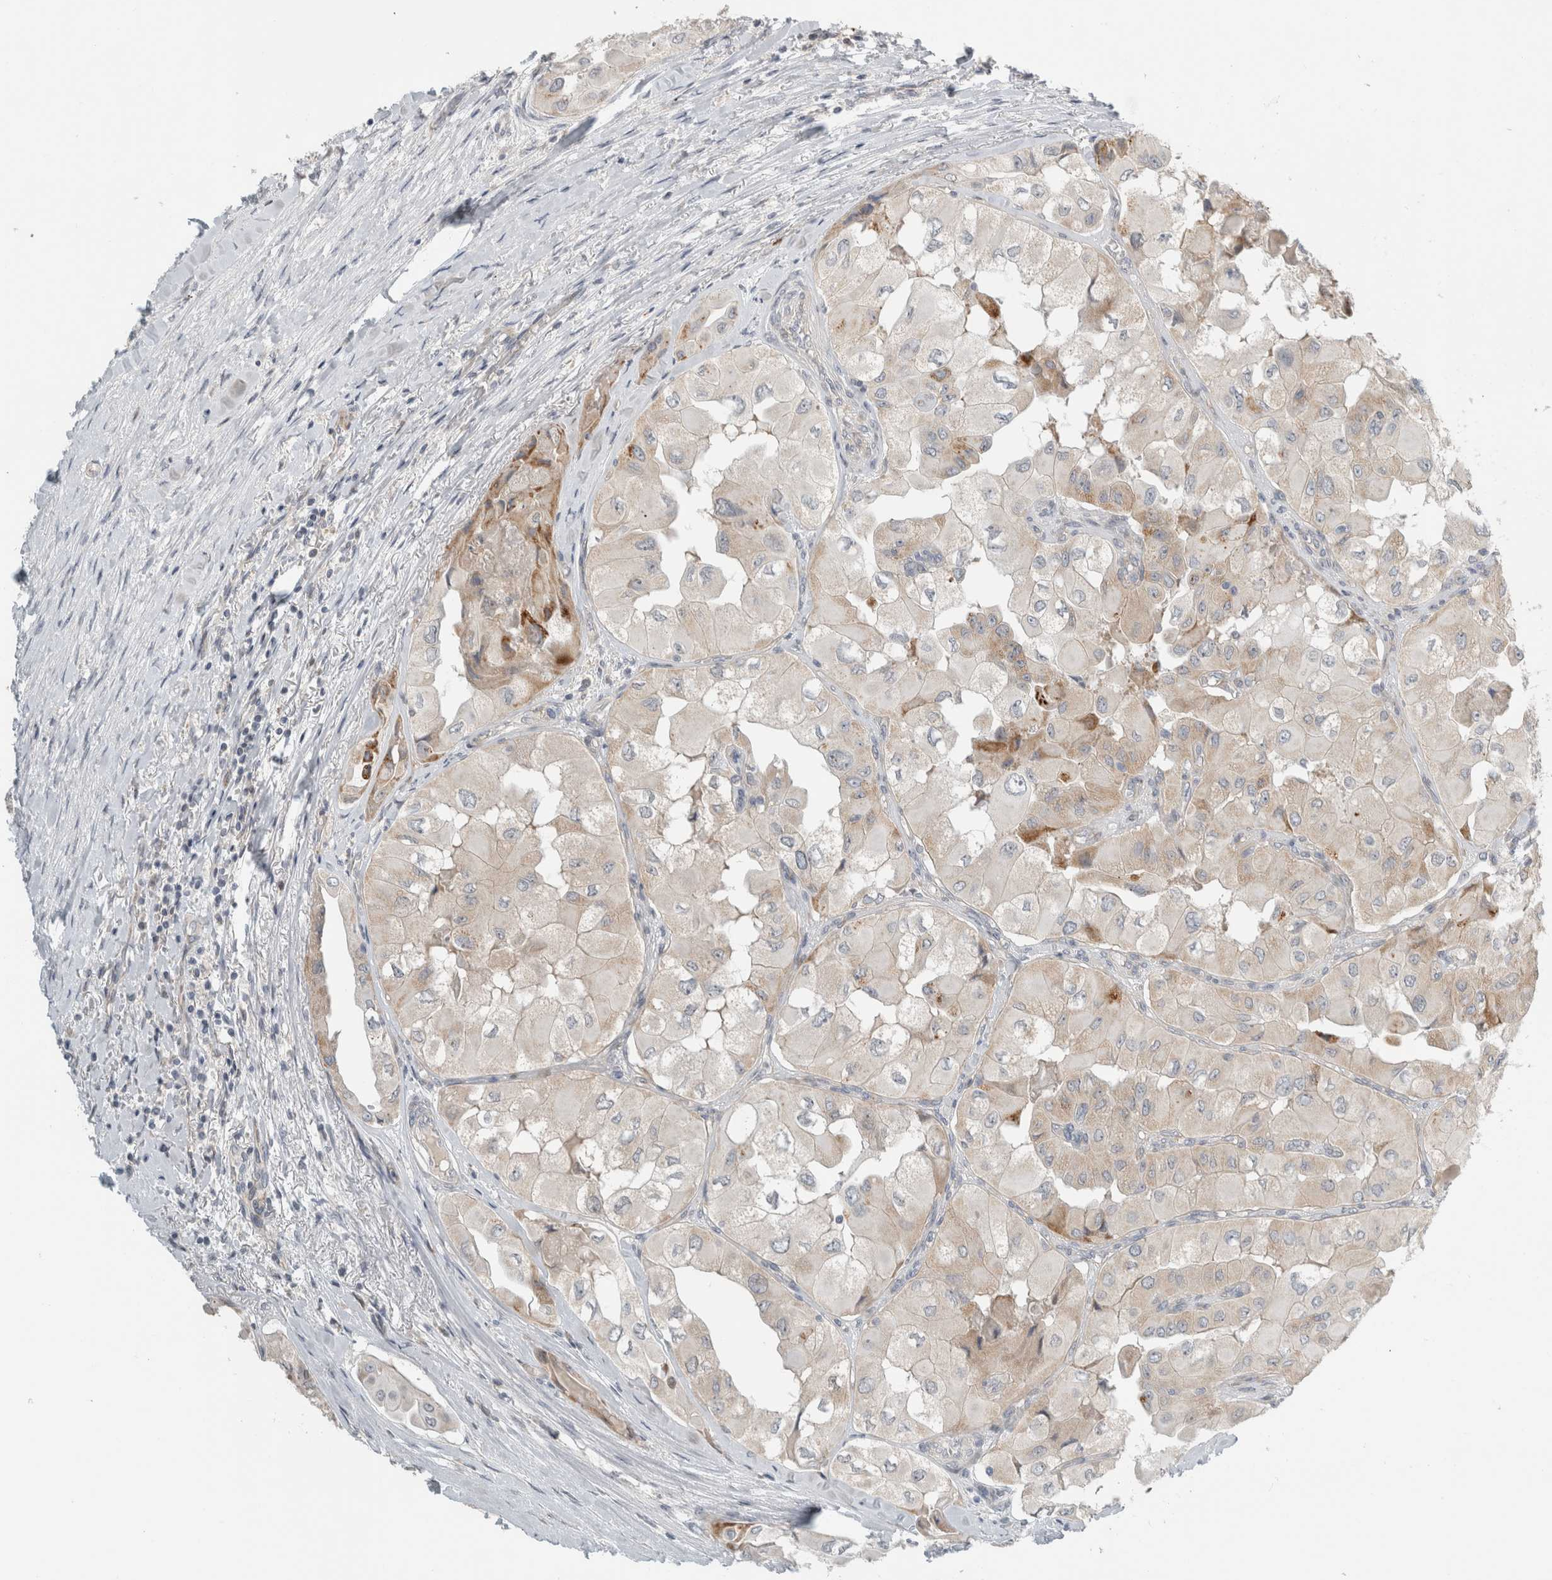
{"staining": {"intensity": "weak", "quantity": "<25%", "location": "cytoplasmic/membranous"}, "tissue": "thyroid cancer", "cell_type": "Tumor cells", "image_type": "cancer", "snomed": [{"axis": "morphology", "description": "Papillary adenocarcinoma, NOS"}, {"axis": "topography", "description": "Thyroid gland"}], "caption": "Immunohistochemistry photomicrograph of thyroid papillary adenocarcinoma stained for a protein (brown), which reveals no expression in tumor cells.", "gene": "KPNA5", "patient": {"sex": "female", "age": 59}}